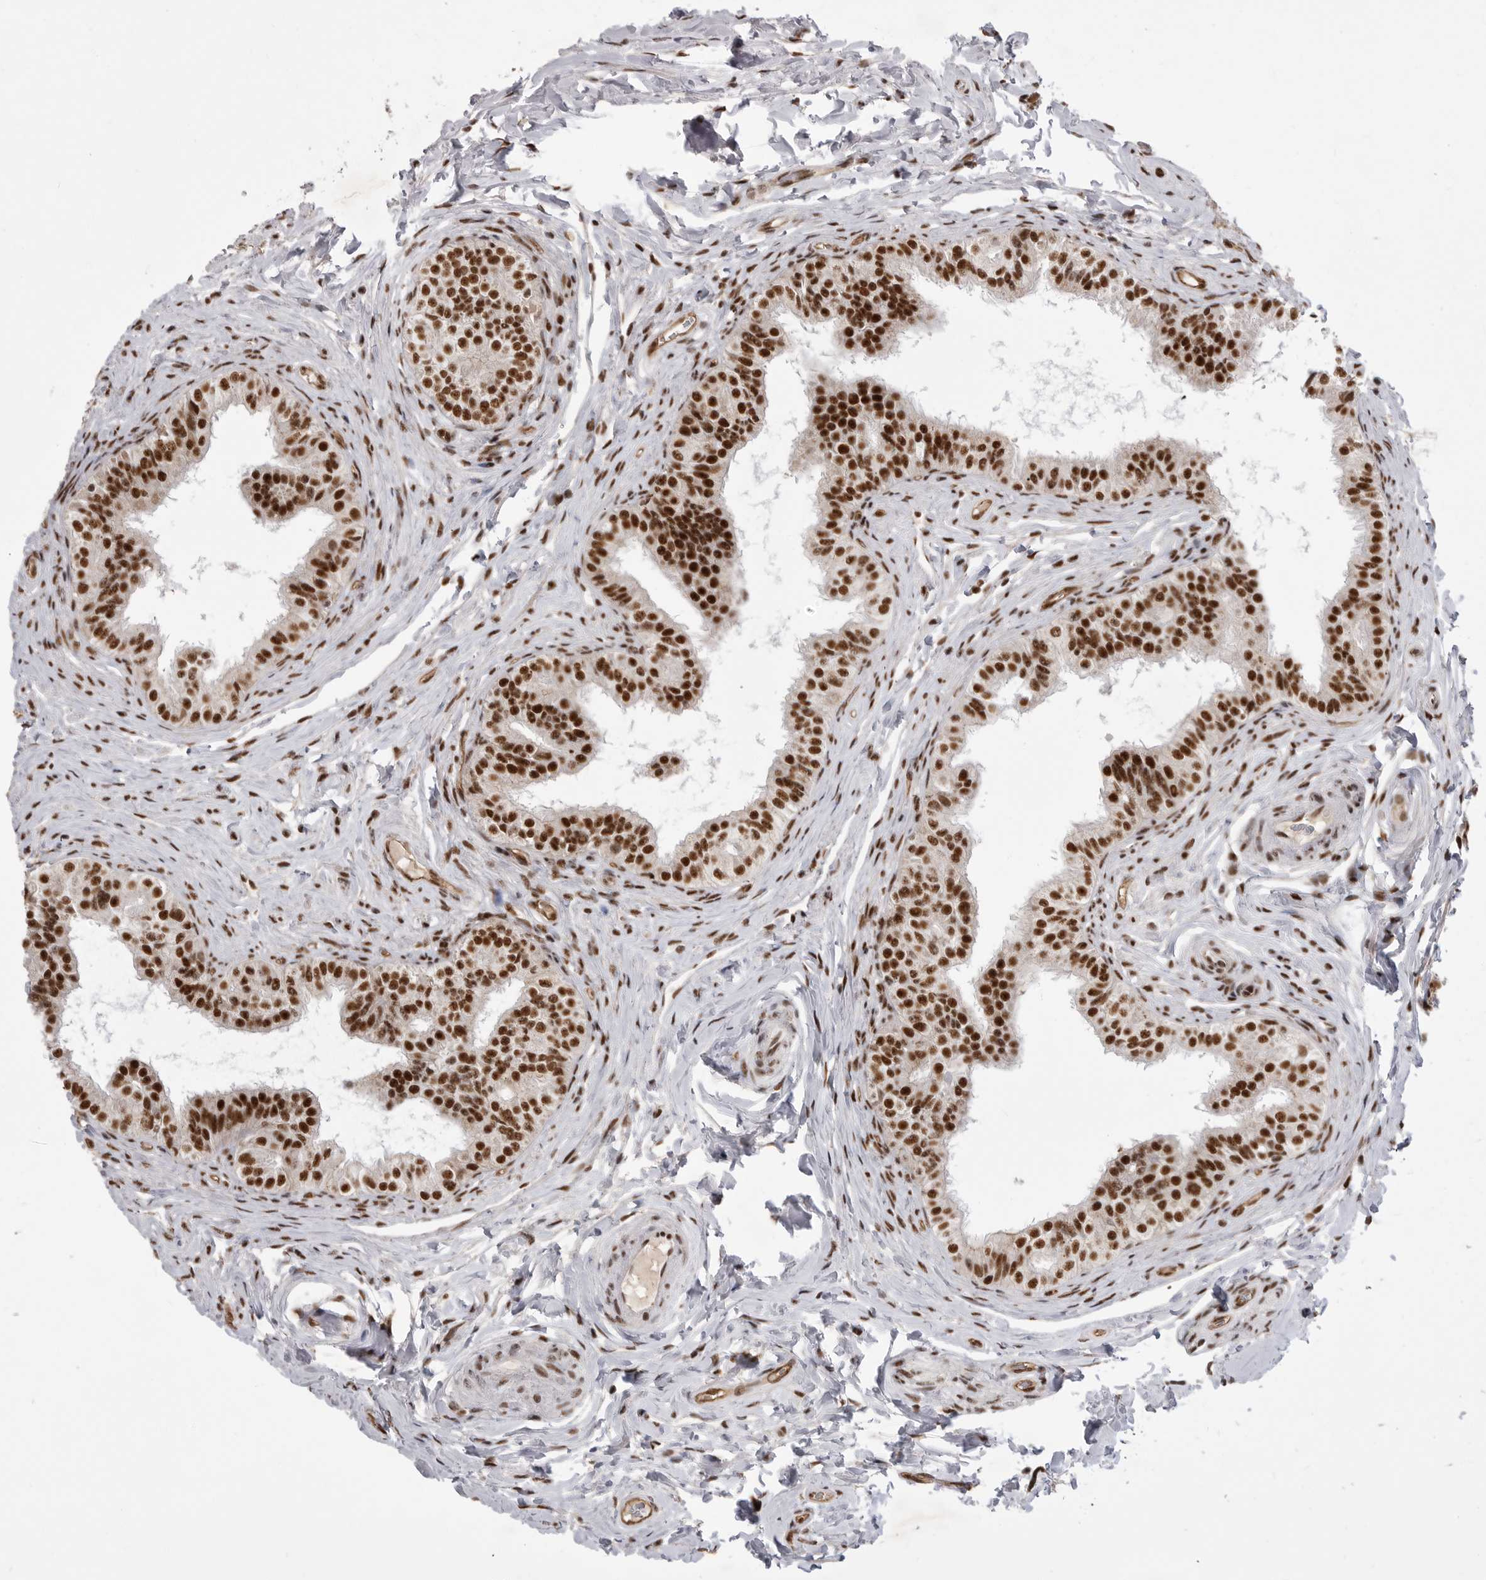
{"staining": {"intensity": "strong", "quantity": ">75%", "location": "nuclear"}, "tissue": "epididymis", "cell_type": "Glandular cells", "image_type": "normal", "snomed": [{"axis": "morphology", "description": "Normal tissue, NOS"}, {"axis": "topography", "description": "Epididymis"}], "caption": "An IHC micrograph of unremarkable tissue is shown. Protein staining in brown shows strong nuclear positivity in epididymis within glandular cells.", "gene": "PPP1R8", "patient": {"sex": "male", "age": 49}}